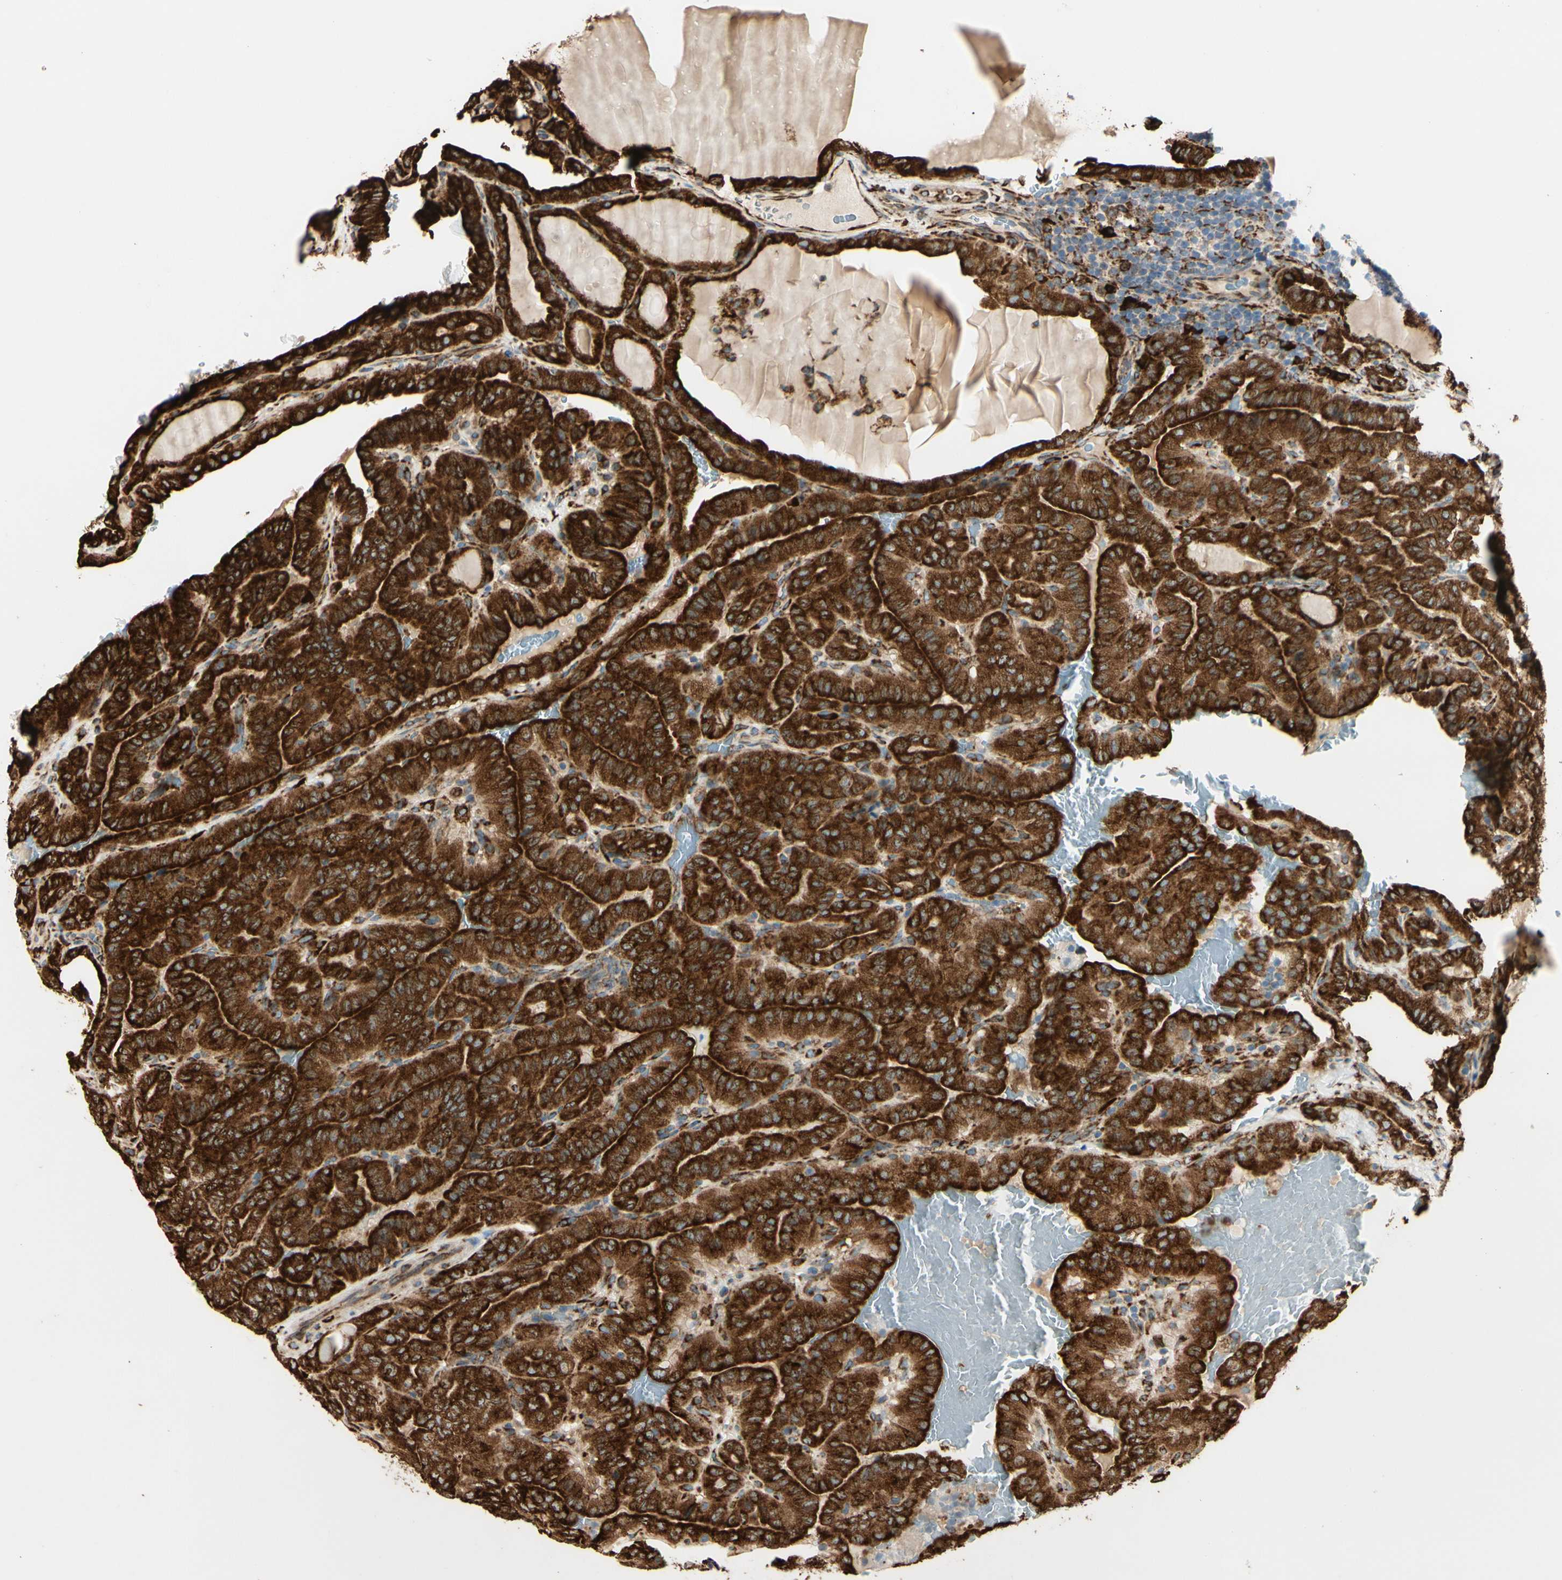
{"staining": {"intensity": "strong", "quantity": ">75%", "location": "cytoplasmic/membranous"}, "tissue": "thyroid cancer", "cell_type": "Tumor cells", "image_type": "cancer", "snomed": [{"axis": "morphology", "description": "Papillary adenocarcinoma, NOS"}, {"axis": "topography", "description": "Thyroid gland"}], "caption": "Brown immunohistochemical staining in thyroid papillary adenocarcinoma exhibits strong cytoplasmic/membranous expression in approximately >75% of tumor cells.", "gene": "RRBP1", "patient": {"sex": "male", "age": 77}}